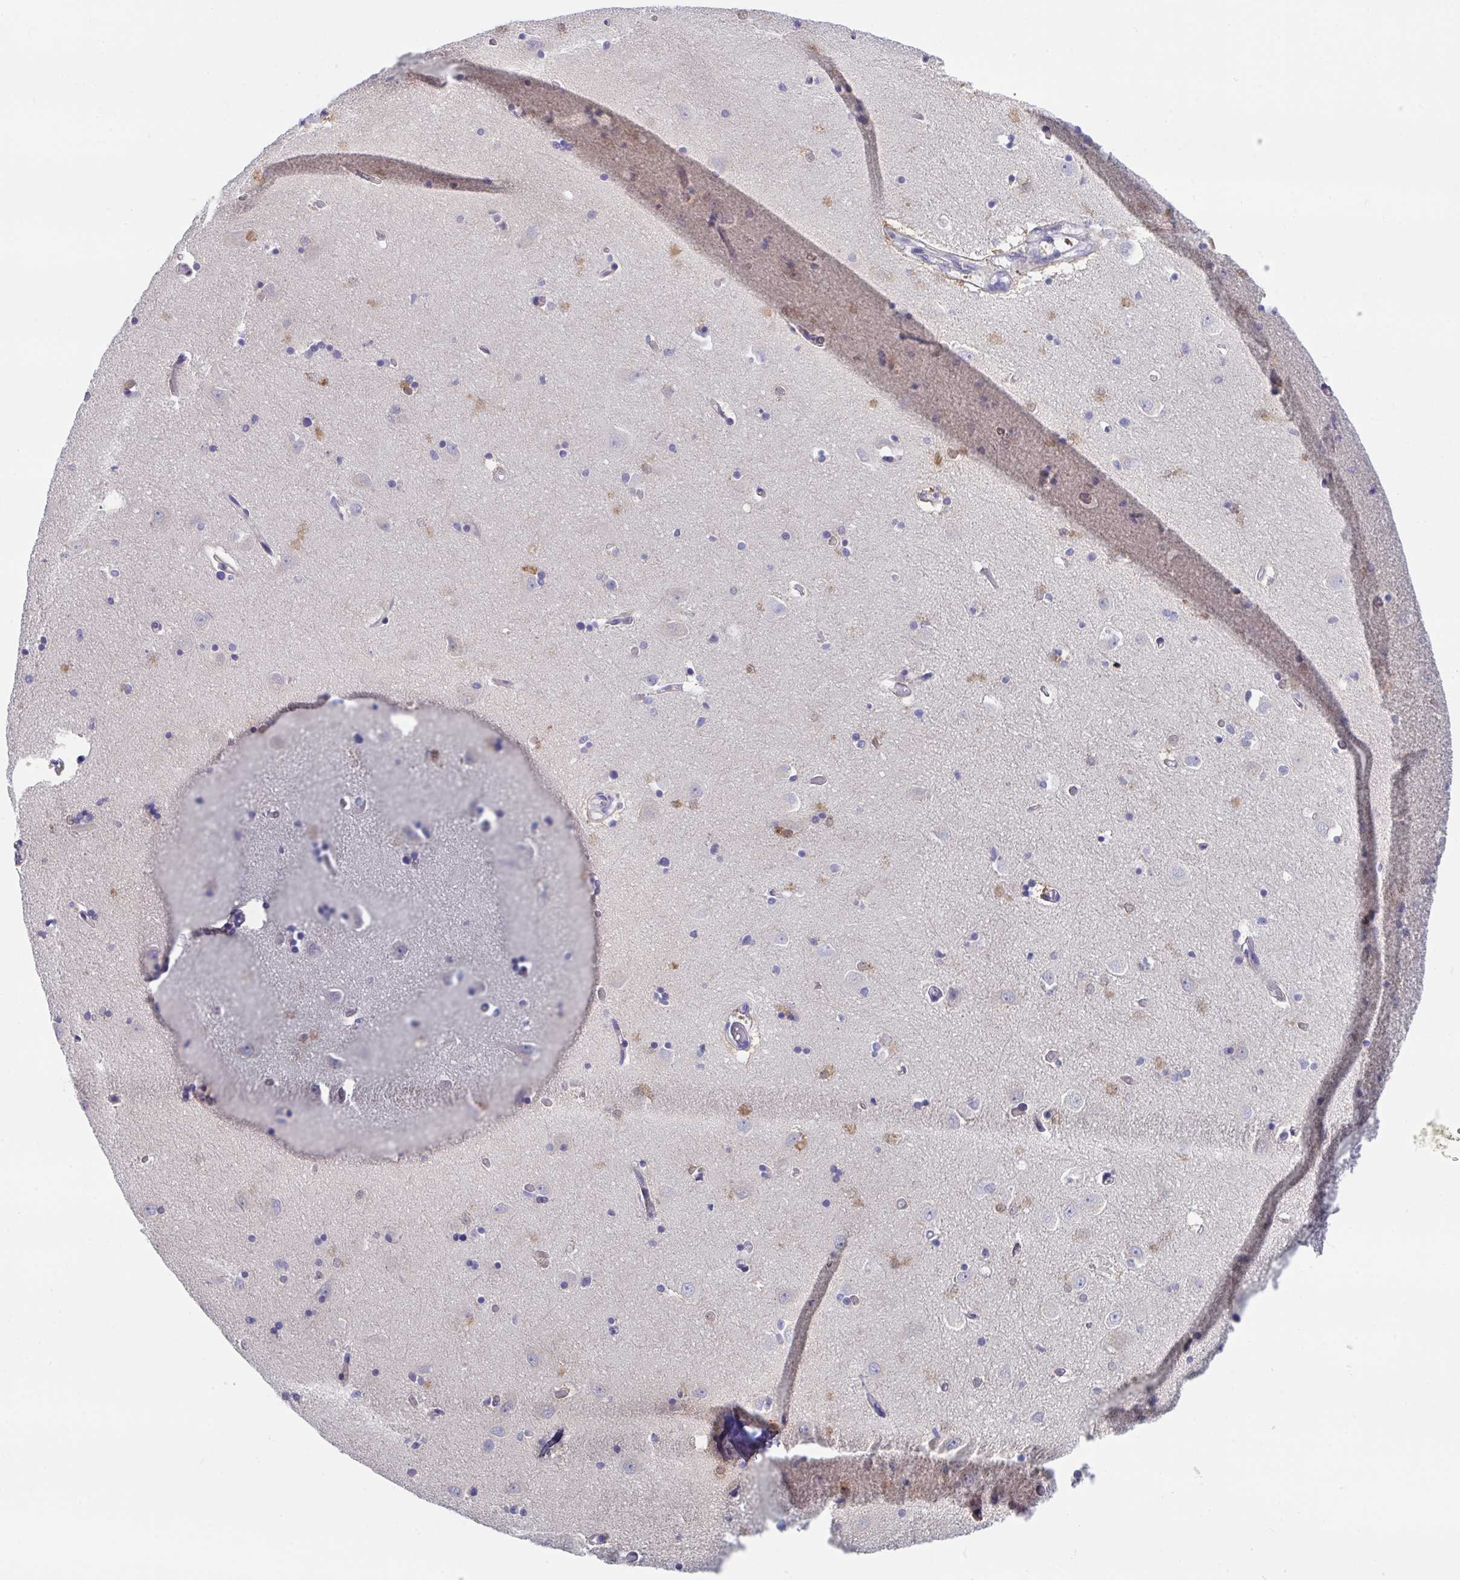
{"staining": {"intensity": "negative", "quantity": "none", "location": "none"}, "tissue": "caudate", "cell_type": "Glial cells", "image_type": "normal", "snomed": [{"axis": "morphology", "description": "Normal tissue, NOS"}, {"axis": "topography", "description": "Lateral ventricle wall"}, {"axis": "topography", "description": "Hippocampus"}], "caption": "This is an immunohistochemistry (IHC) photomicrograph of unremarkable caudate. There is no staining in glial cells.", "gene": "P2RX3", "patient": {"sex": "female", "age": 63}}